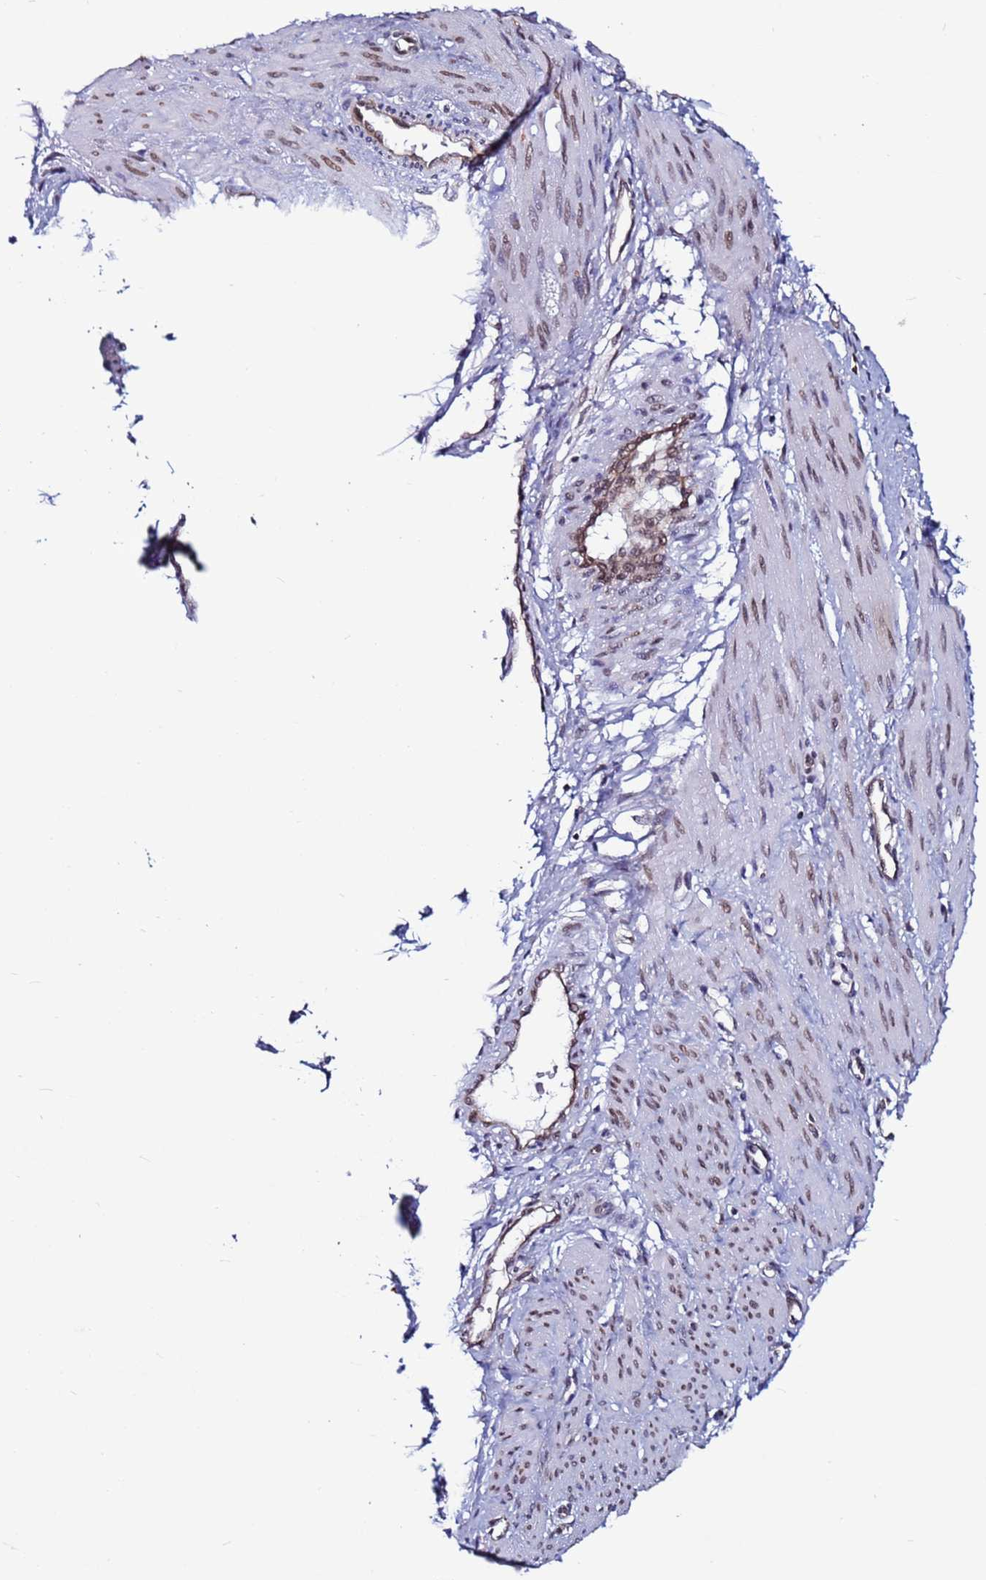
{"staining": {"intensity": "moderate", "quantity": "25%-75%", "location": "nuclear"}, "tissue": "smooth muscle", "cell_type": "Smooth muscle cells", "image_type": "normal", "snomed": [{"axis": "morphology", "description": "Normal tissue, NOS"}, {"axis": "topography", "description": "Endometrium"}], "caption": "Immunohistochemical staining of normal smooth muscle shows medium levels of moderate nuclear expression in approximately 25%-75% of smooth muscle cells.", "gene": "TRIM37", "patient": {"sex": "female", "age": 33}}